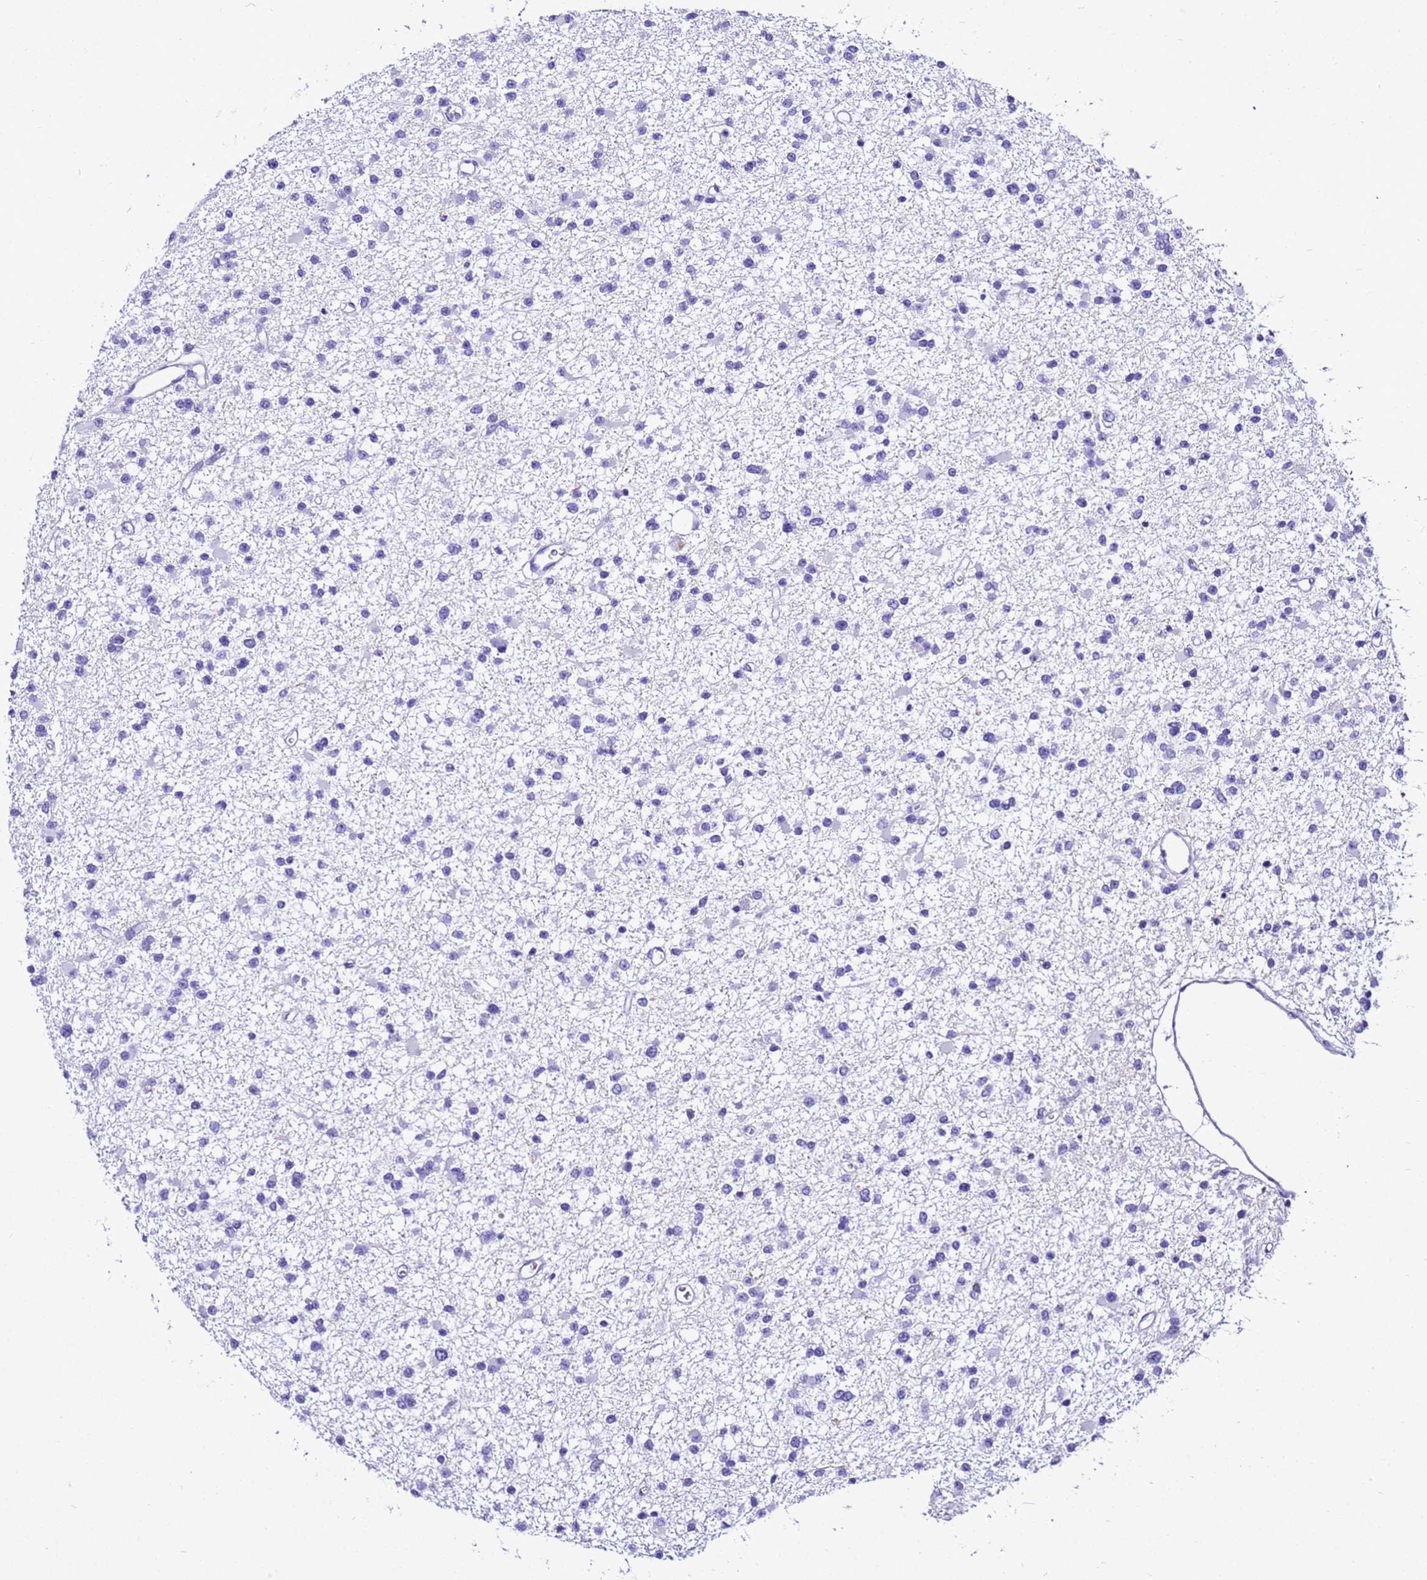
{"staining": {"intensity": "negative", "quantity": "none", "location": "none"}, "tissue": "glioma", "cell_type": "Tumor cells", "image_type": "cancer", "snomed": [{"axis": "morphology", "description": "Glioma, malignant, Low grade"}, {"axis": "topography", "description": "Brain"}], "caption": "IHC photomicrograph of neoplastic tissue: human malignant glioma (low-grade) stained with DAB (3,3'-diaminobenzidine) reveals no significant protein staining in tumor cells.", "gene": "ZNF417", "patient": {"sex": "female", "age": 22}}